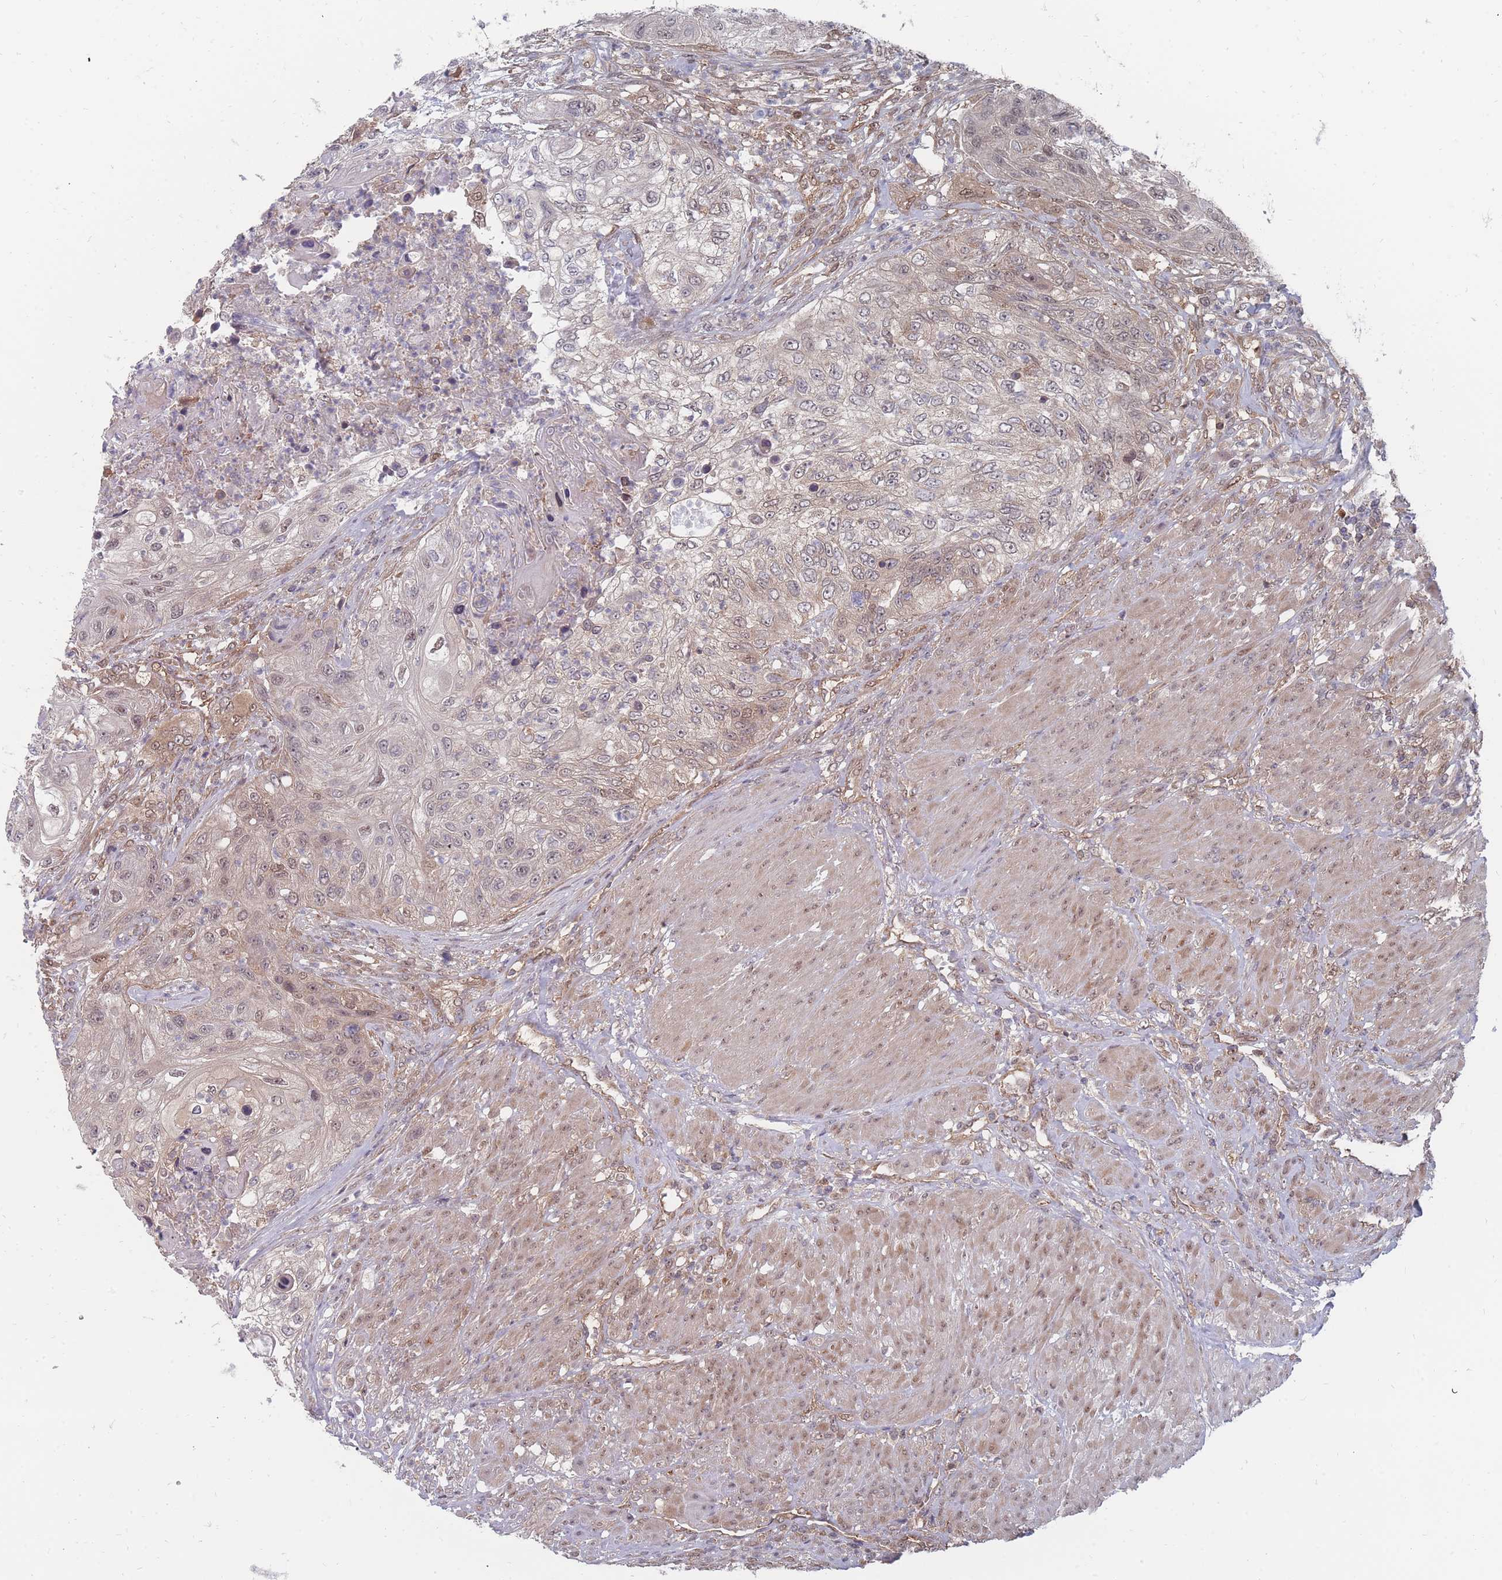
{"staining": {"intensity": "weak", "quantity": "<25%", "location": "cytoplasmic/membranous,nuclear"}, "tissue": "urothelial cancer", "cell_type": "Tumor cells", "image_type": "cancer", "snomed": [{"axis": "morphology", "description": "Urothelial carcinoma, High grade"}, {"axis": "topography", "description": "Urinary bladder"}], "caption": "Image shows no protein expression in tumor cells of urothelial cancer tissue.", "gene": "NKD1", "patient": {"sex": "female", "age": 60}}